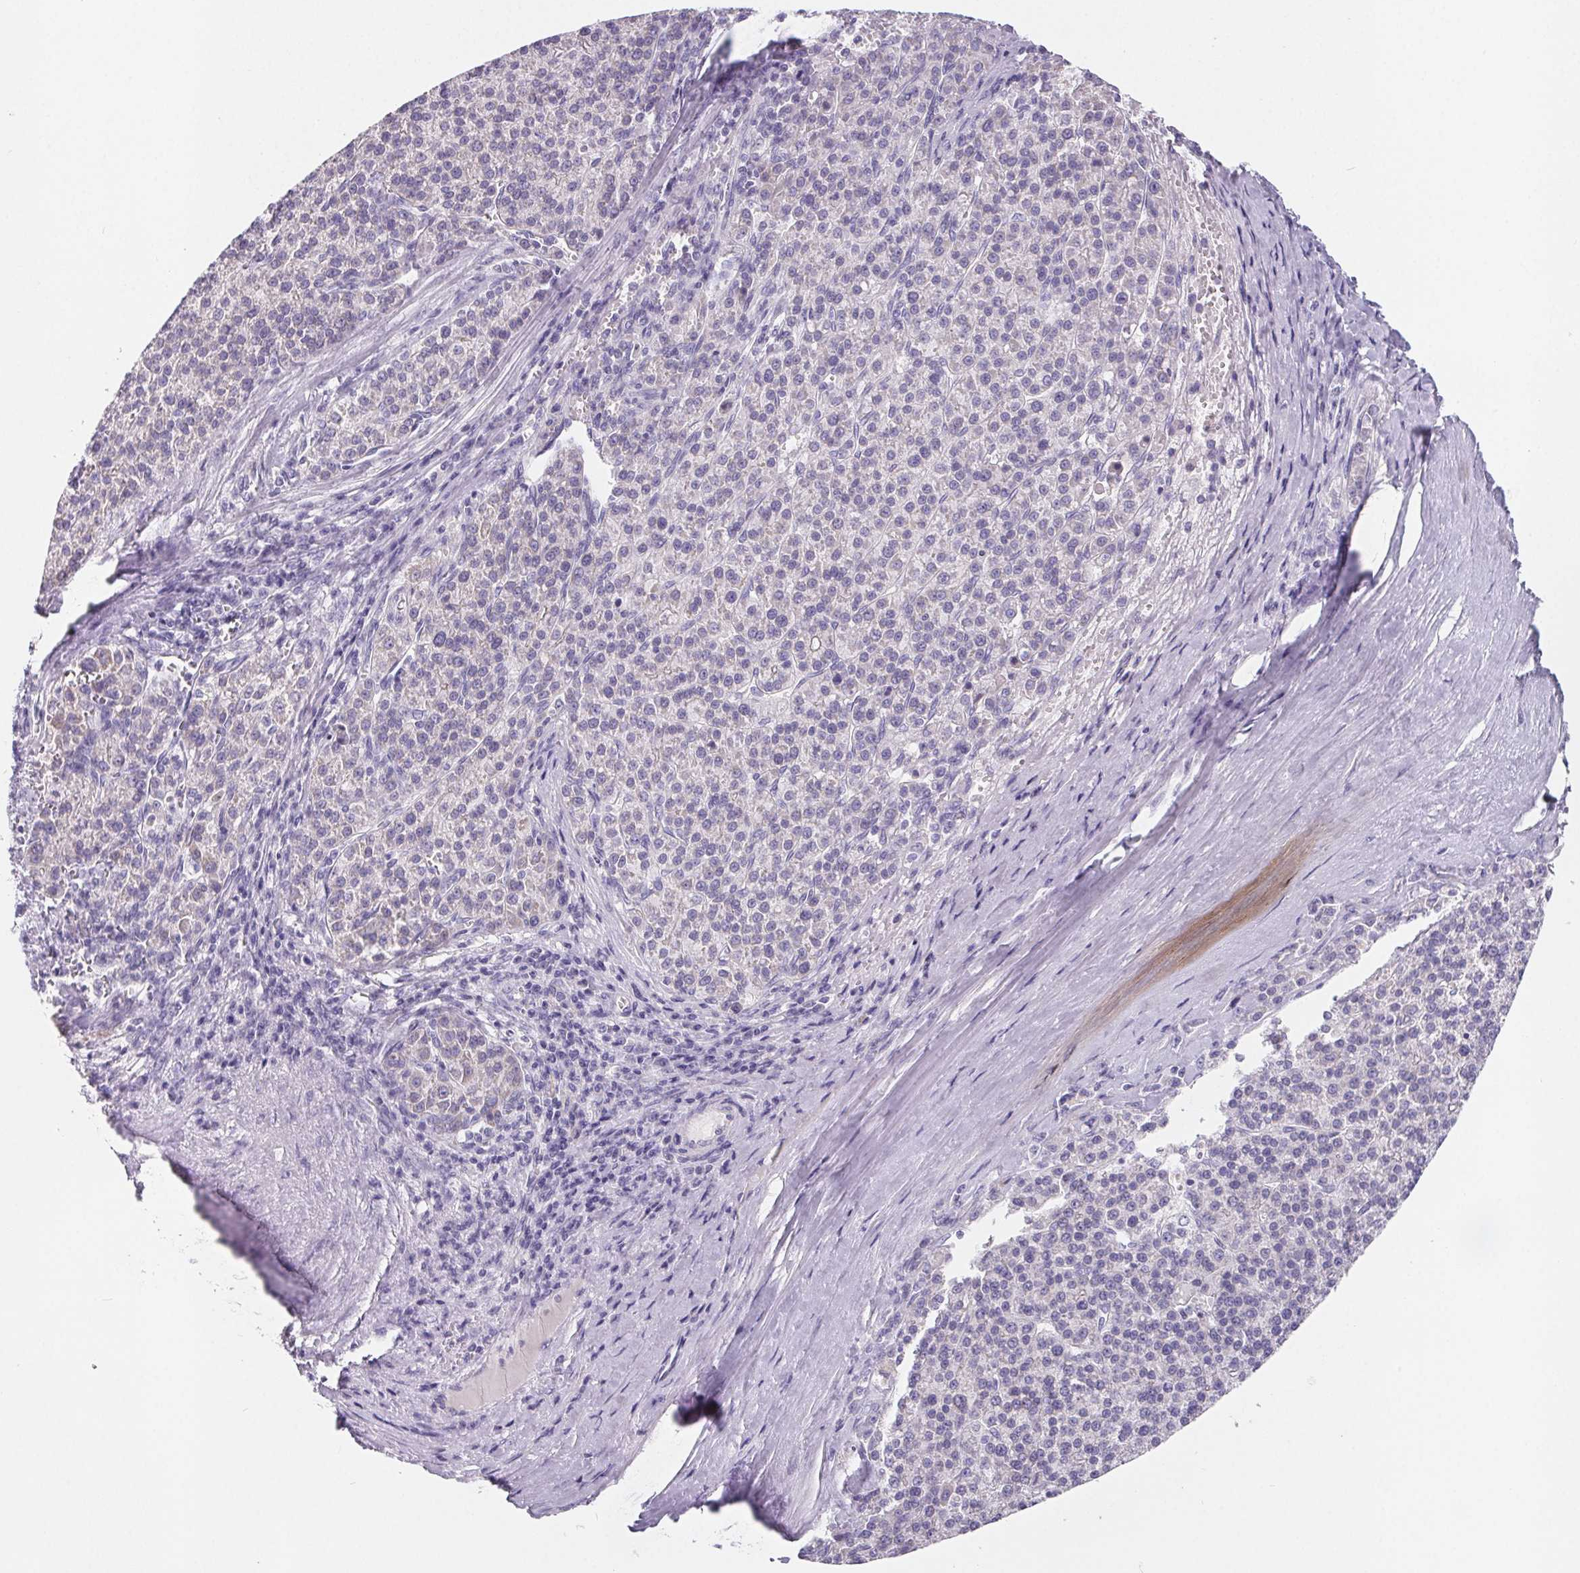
{"staining": {"intensity": "negative", "quantity": "none", "location": "none"}, "tissue": "liver cancer", "cell_type": "Tumor cells", "image_type": "cancer", "snomed": [{"axis": "morphology", "description": "Carcinoma, Hepatocellular, NOS"}, {"axis": "topography", "description": "Liver"}], "caption": "Immunohistochemical staining of liver hepatocellular carcinoma exhibits no significant staining in tumor cells. (DAB IHC with hematoxylin counter stain).", "gene": "FDX1", "patient": {"sex": "female", "age": 58}}